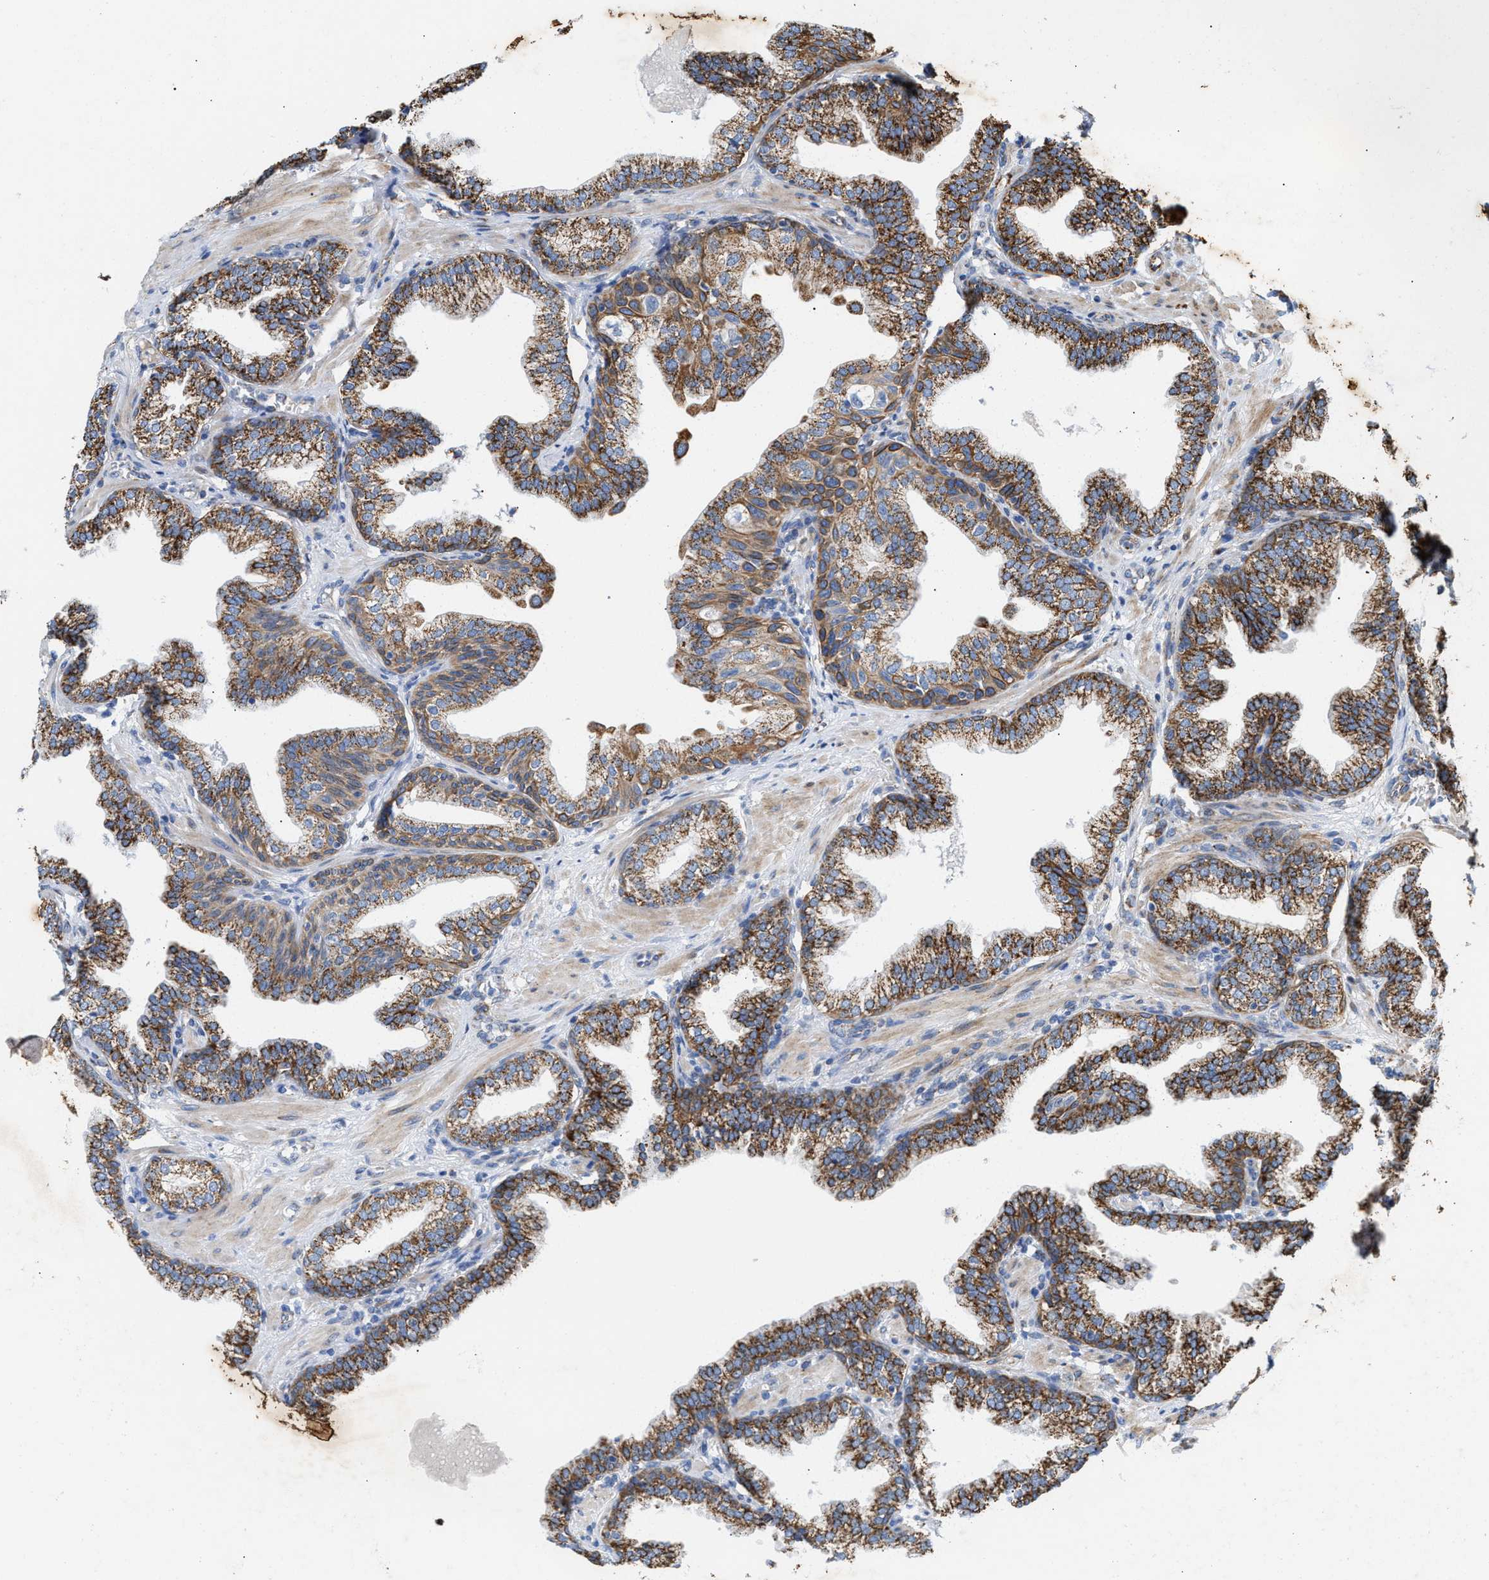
{"staining": {"intensity": "moderate", "quantity": ">75%", "location": "cytoplasmic/membranous"}, "tissue": "prostate cancer", "cell_type": "Tumor cells", "image_type": "cancer", "snomed": [{"axis": "morphology", "description": "Adenocarcinoma, High grade"}, {"axis": "topography", "description": "Prostate"}], "caption": "Prostate adenocarcinoma (high-grade) was stained to show a protein in brown. There is medium levels of moderate cytoplasmic/membranous staining in about >75% of tumor cells. Using DAB (3,3'-diaminobenzidine) (brown) and hematoxylin (blue) stains, captured at high magnification using brightfield microscopy.", "gene": "JAG1", "patient": {"sex": "male", "age": 52}}